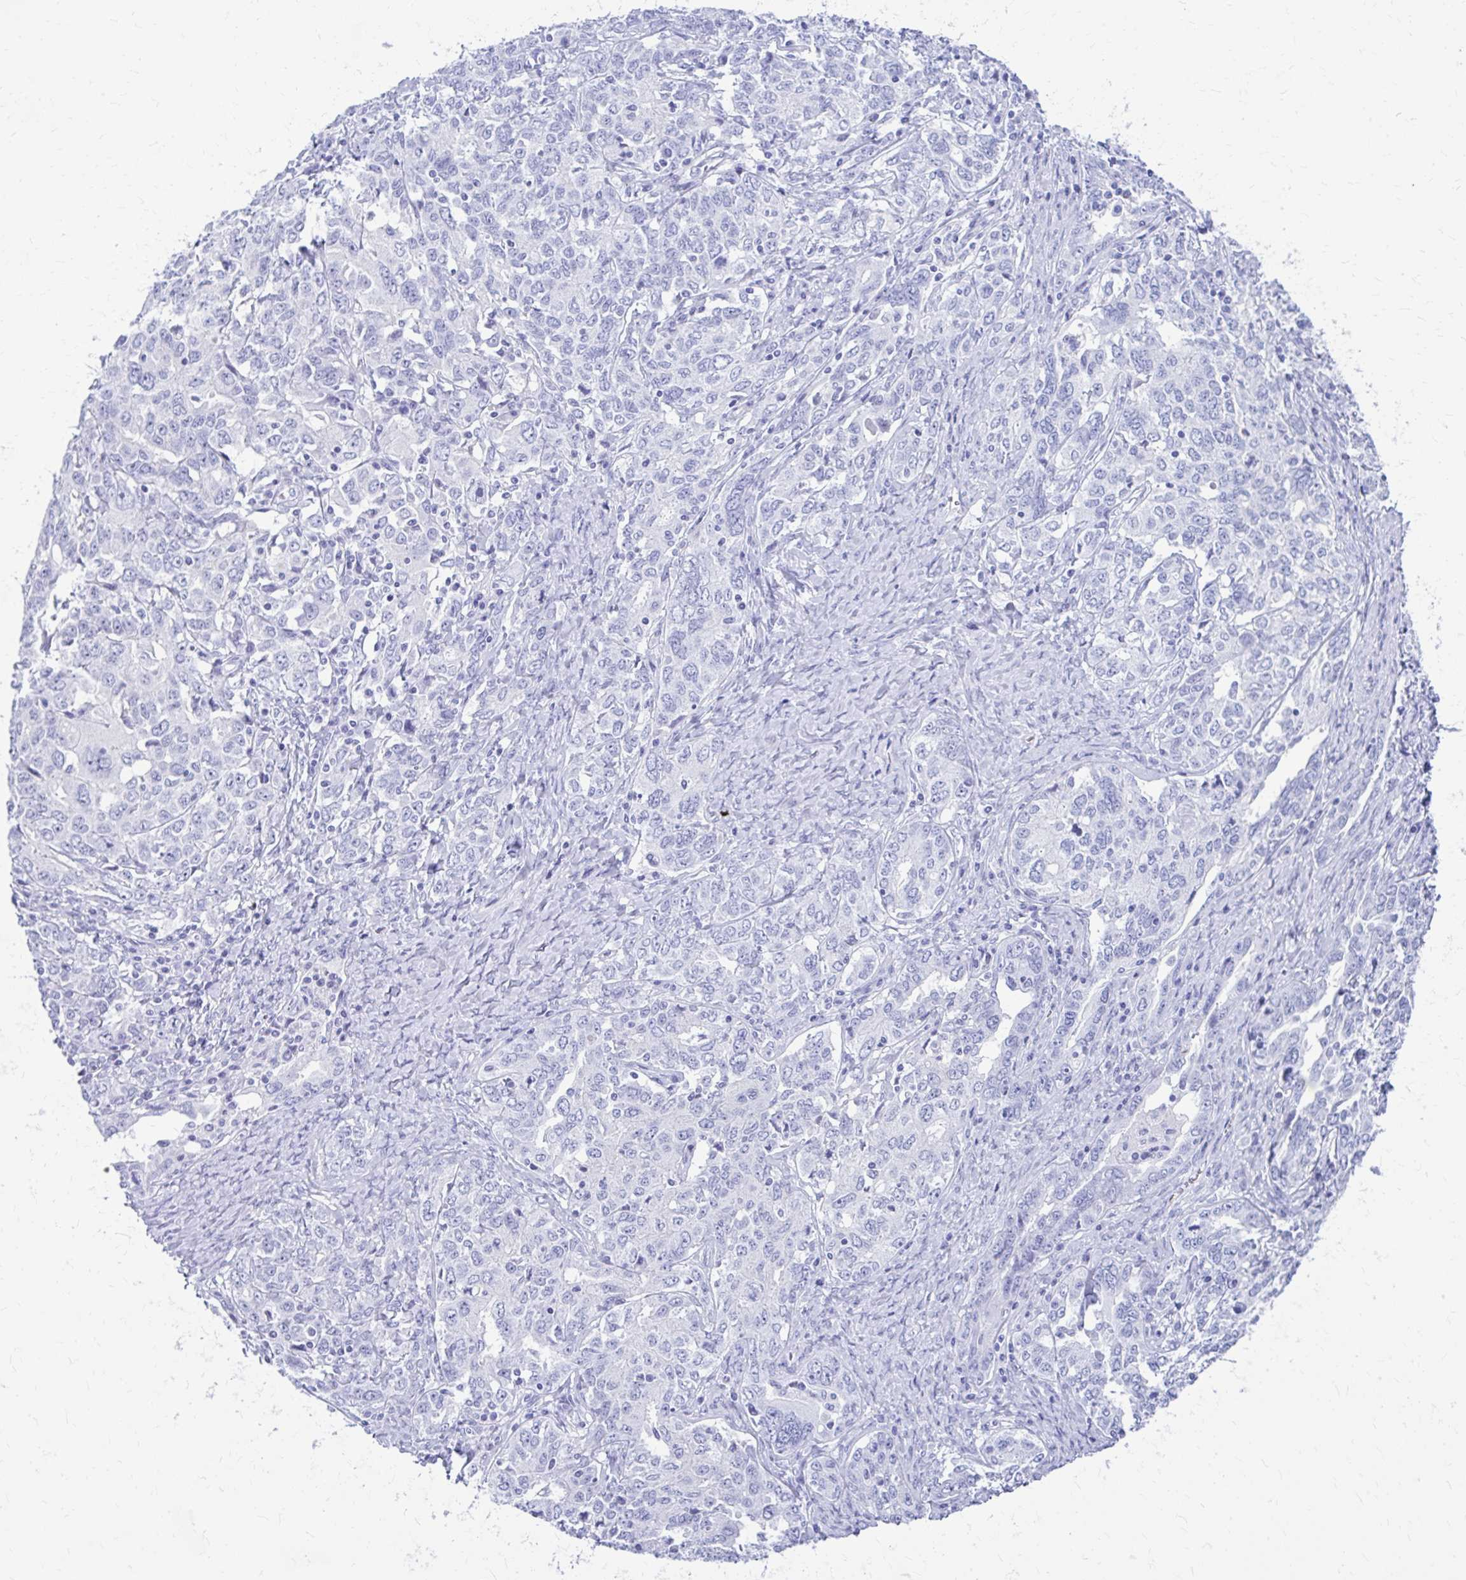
{"staining": {"intensity": "negative", "quantity": "none", "location": "none"}, "tissue": "ovarian cancer", "cell_type": "Tumor cells", "image_type": "cancer", "snomed": [{"axis": "morphology", "description": "Carcinoma, endometroid"}, {"axis": "topography", "description": "Ovary"}], "caption": "Immunohistochemistry image of neoplastic tissue: endometroid carcinoma (ovarian) stained with DAB (3,3'-diaminobenzidine) exhibits no significant protein positivity in tumor cells. The staining is performed using DAB brown chromogen with nuclei counter-stained in using hematoxylin.", "gene": "NSG2", "patient": {"sex": "female", "age": 62}}